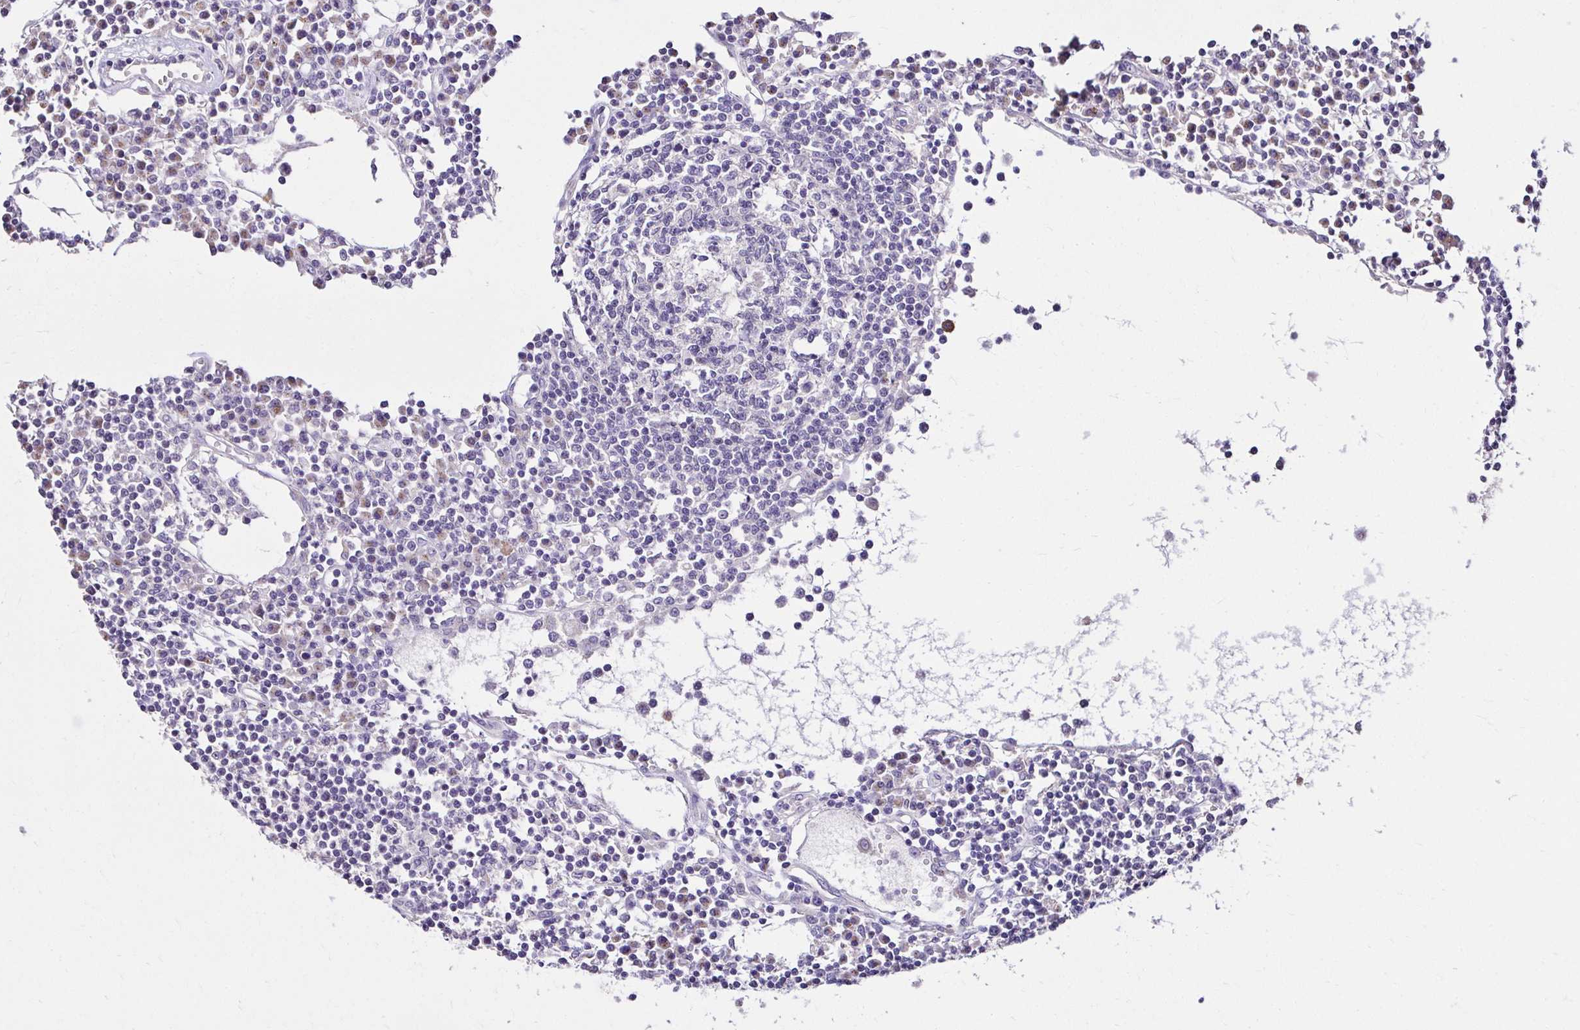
{"staining": {"intensity": "negative", "quantity": "none", "location": "none"}, "tissue": "lymph node", "cell_type": "Germinal center cells", "image_type": "normal", "snomed": [{"axis": "morphology", "description": "Normal tissue, NOS"}, {"axis": "topography", "description": "Lymph node"}], "caption": "IHC image of benign lymph node: lymph node stained with DAB reveals no significant protein positivity in germinal center cells.", "gene": "KIAA1210", "patient": {"sex": "female", "age": 78}}